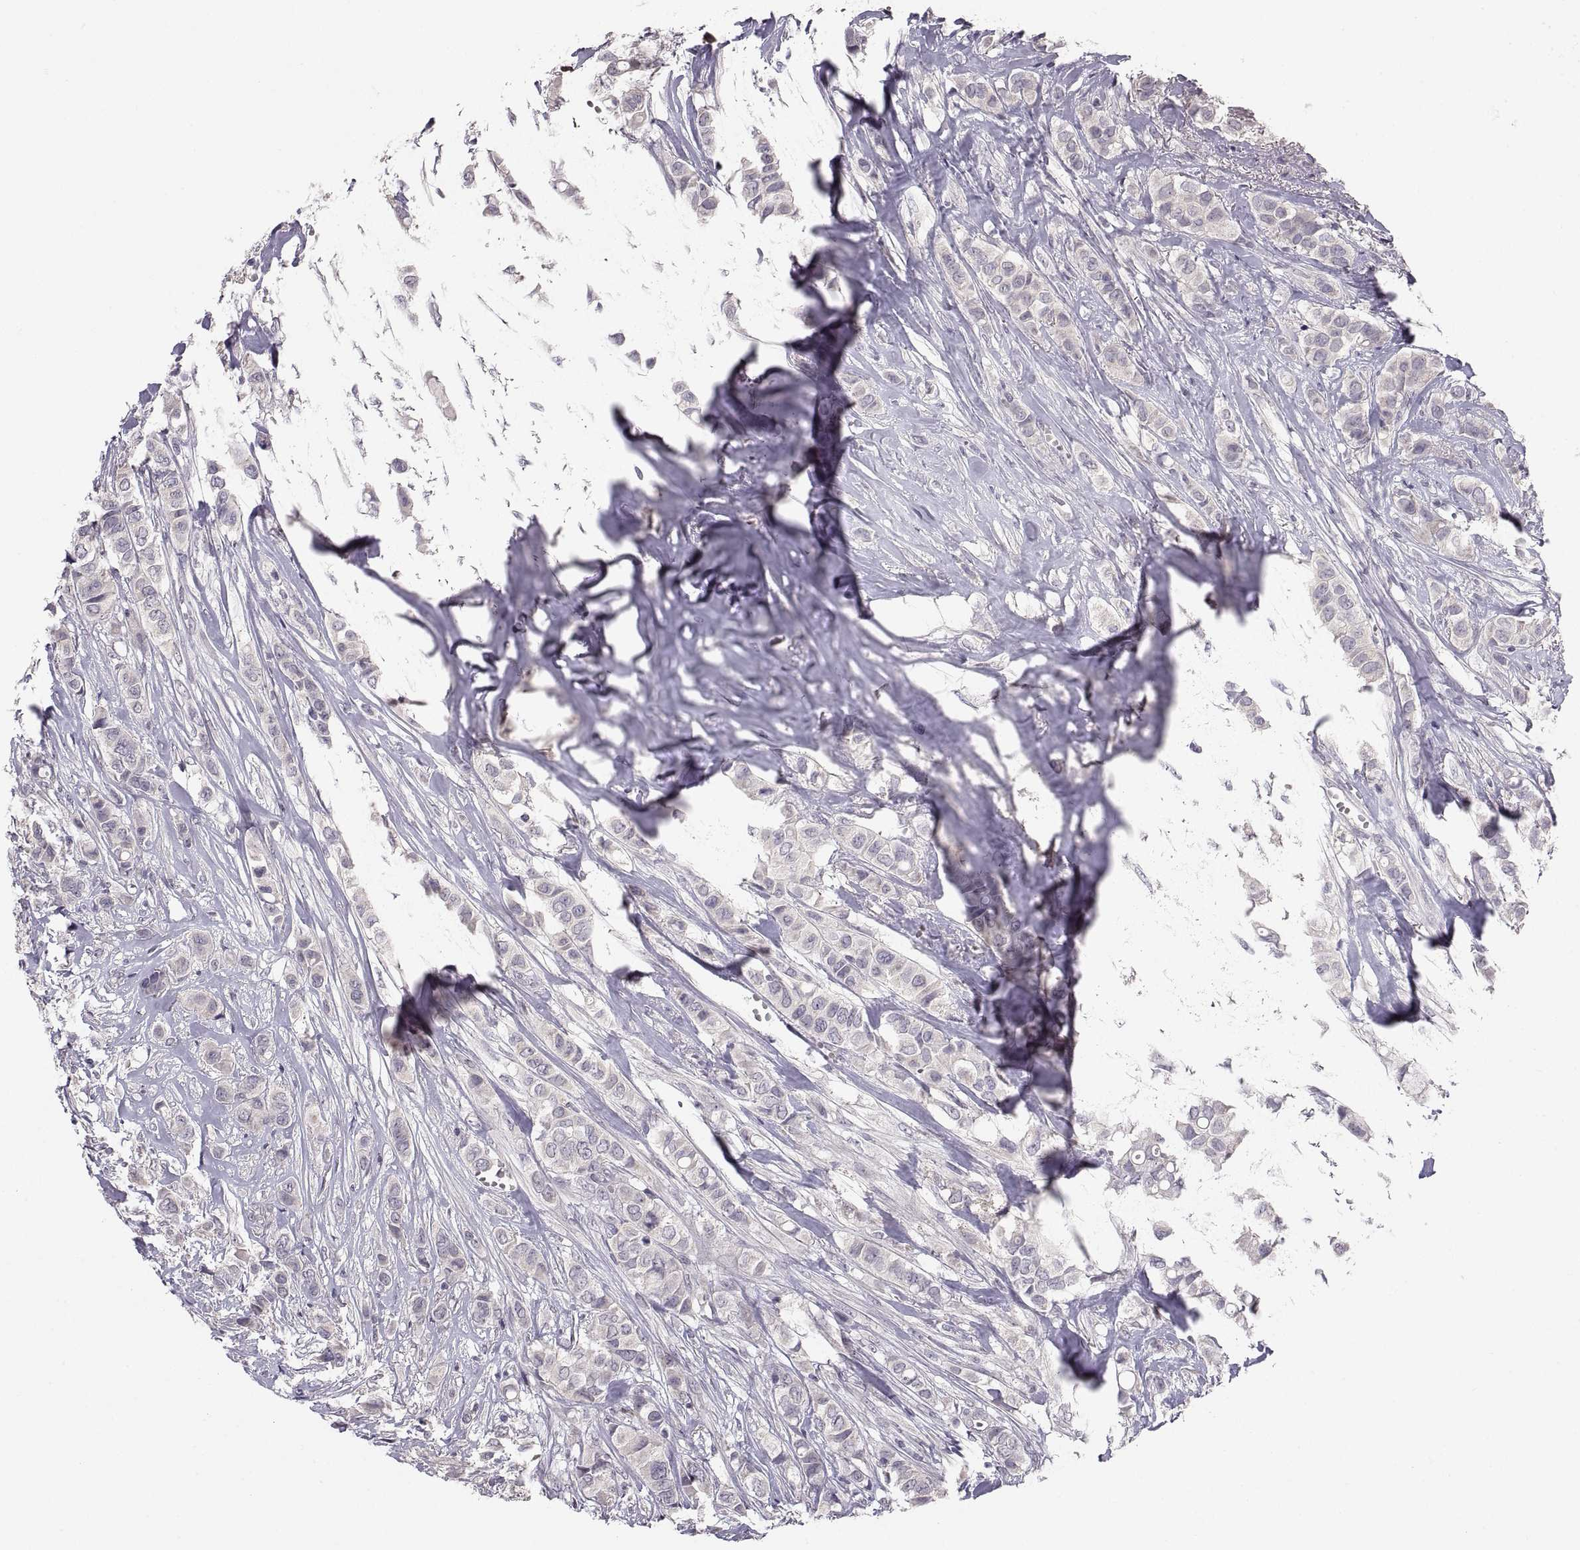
{"staining": {"intensity": "negative", "quantity": "none", "location": "none"}, "tissue": "breast cancer", "cell_type": "Tumor cells", "image_type": "cancer", "snomed": [{"axis": "morphology", "description": "Duct carcinoma"}, {"axis": "topography", "description": "Breast"}], "caption": "The micrograph demonstrates no staining of tumor cells in breast intraductal carcinoma.", "gene": "PAX2", "patient": {"sex": "female", "age": 85}}